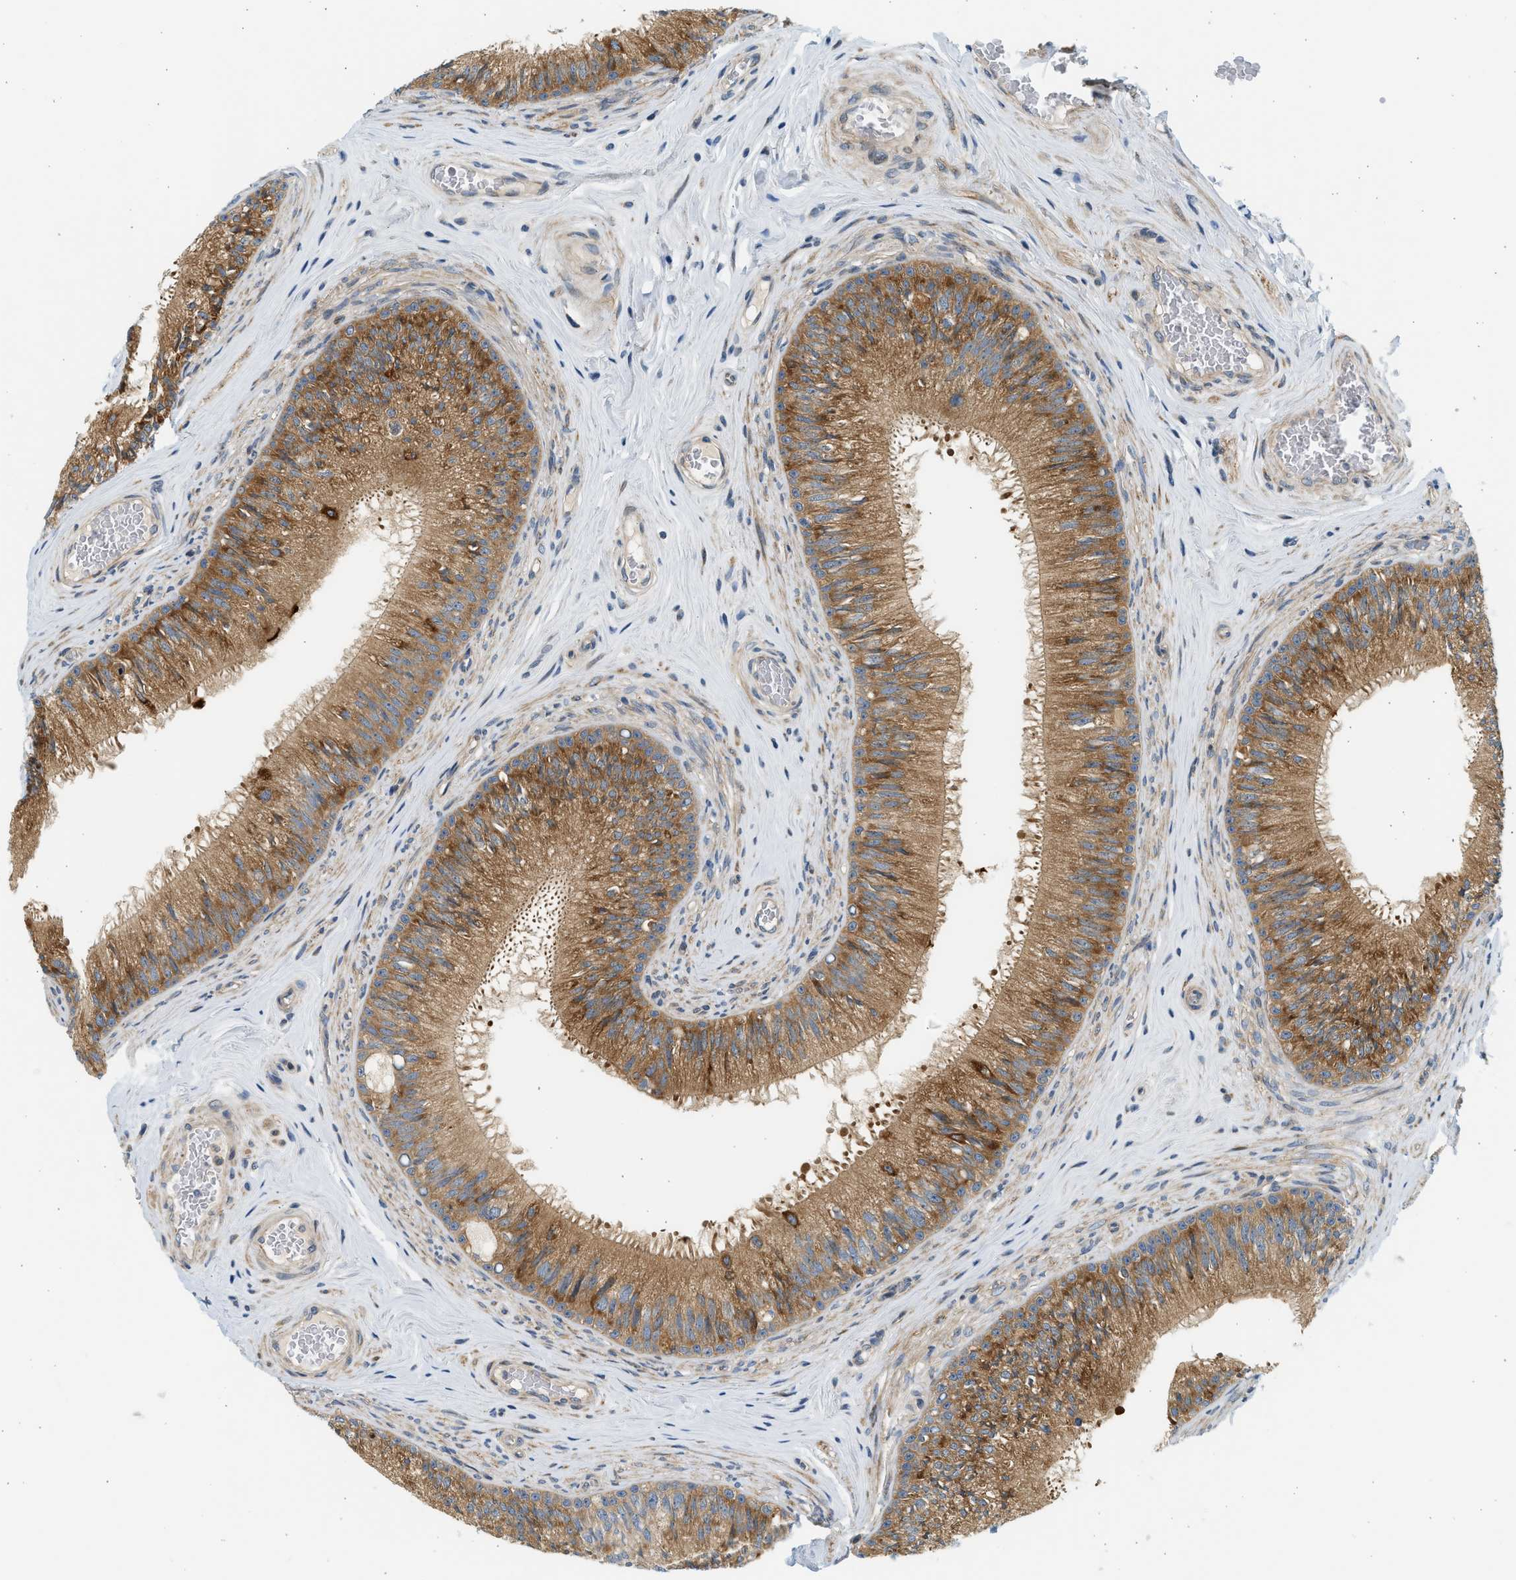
{"staining": {"intensity": "moderate", "quantity": ">75%", "location": "cytoplasmic/membranous"}, "tissue": "epididymis", "cell_type": "Glandular cells", "image_type": "normal", "snomed": [{"axis": "morphology", "description": "Normal tissue, NOS"}, {"axis": "topography", "description": "Testis"}, {"axis": "topography", "description": "Epididymis"}], "caption": "Glandular cells exhibit medium levels of moderate cytoplasmic/membranous staining in about >75% of cells in normal human epididymis.", "gene": "KDELR2", "patient": {"sex": "male", "age": 36}}